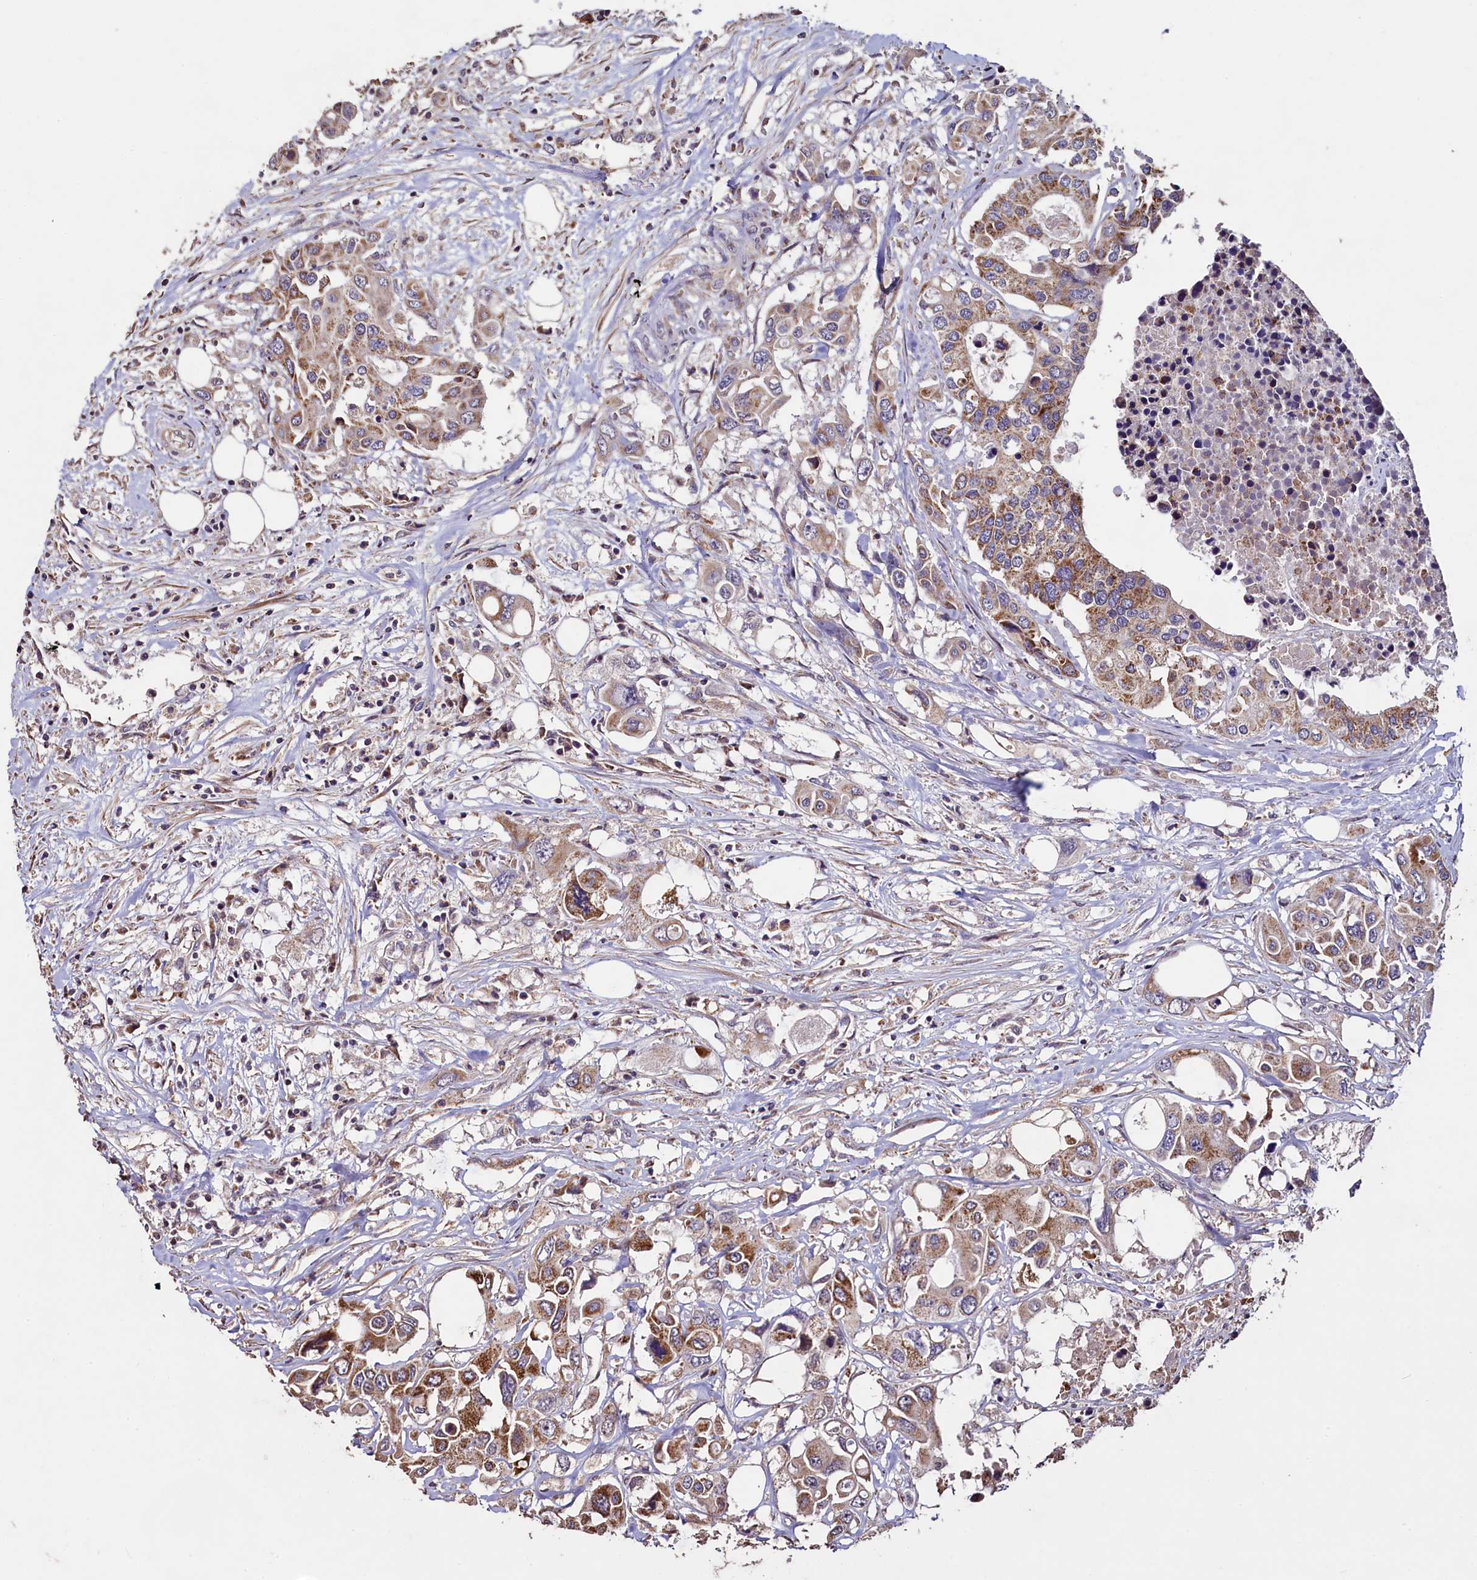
{"staining": {"intensity": "moderate", "quantity": ">75%", "location": "cytoplasmic/membranous"}, "tissue": "colorectal cancer", "cell_type": "Tumor cells", "image_type": "cancer", "snomed": [{"axis": "morphology", "description": "Adenocarcinoma, NOS"}, {"axis": "topography", "description": "Colon"}], "caption": "Colorectal cancer (adenocarcinoma) was stained to show a protein in brown. There is medium levels of moderate cytoplasmic/membranous expression in about >75% of tumor cells.", "gene": "COQ9", "patient": {"sex": "male", "age": 77}}